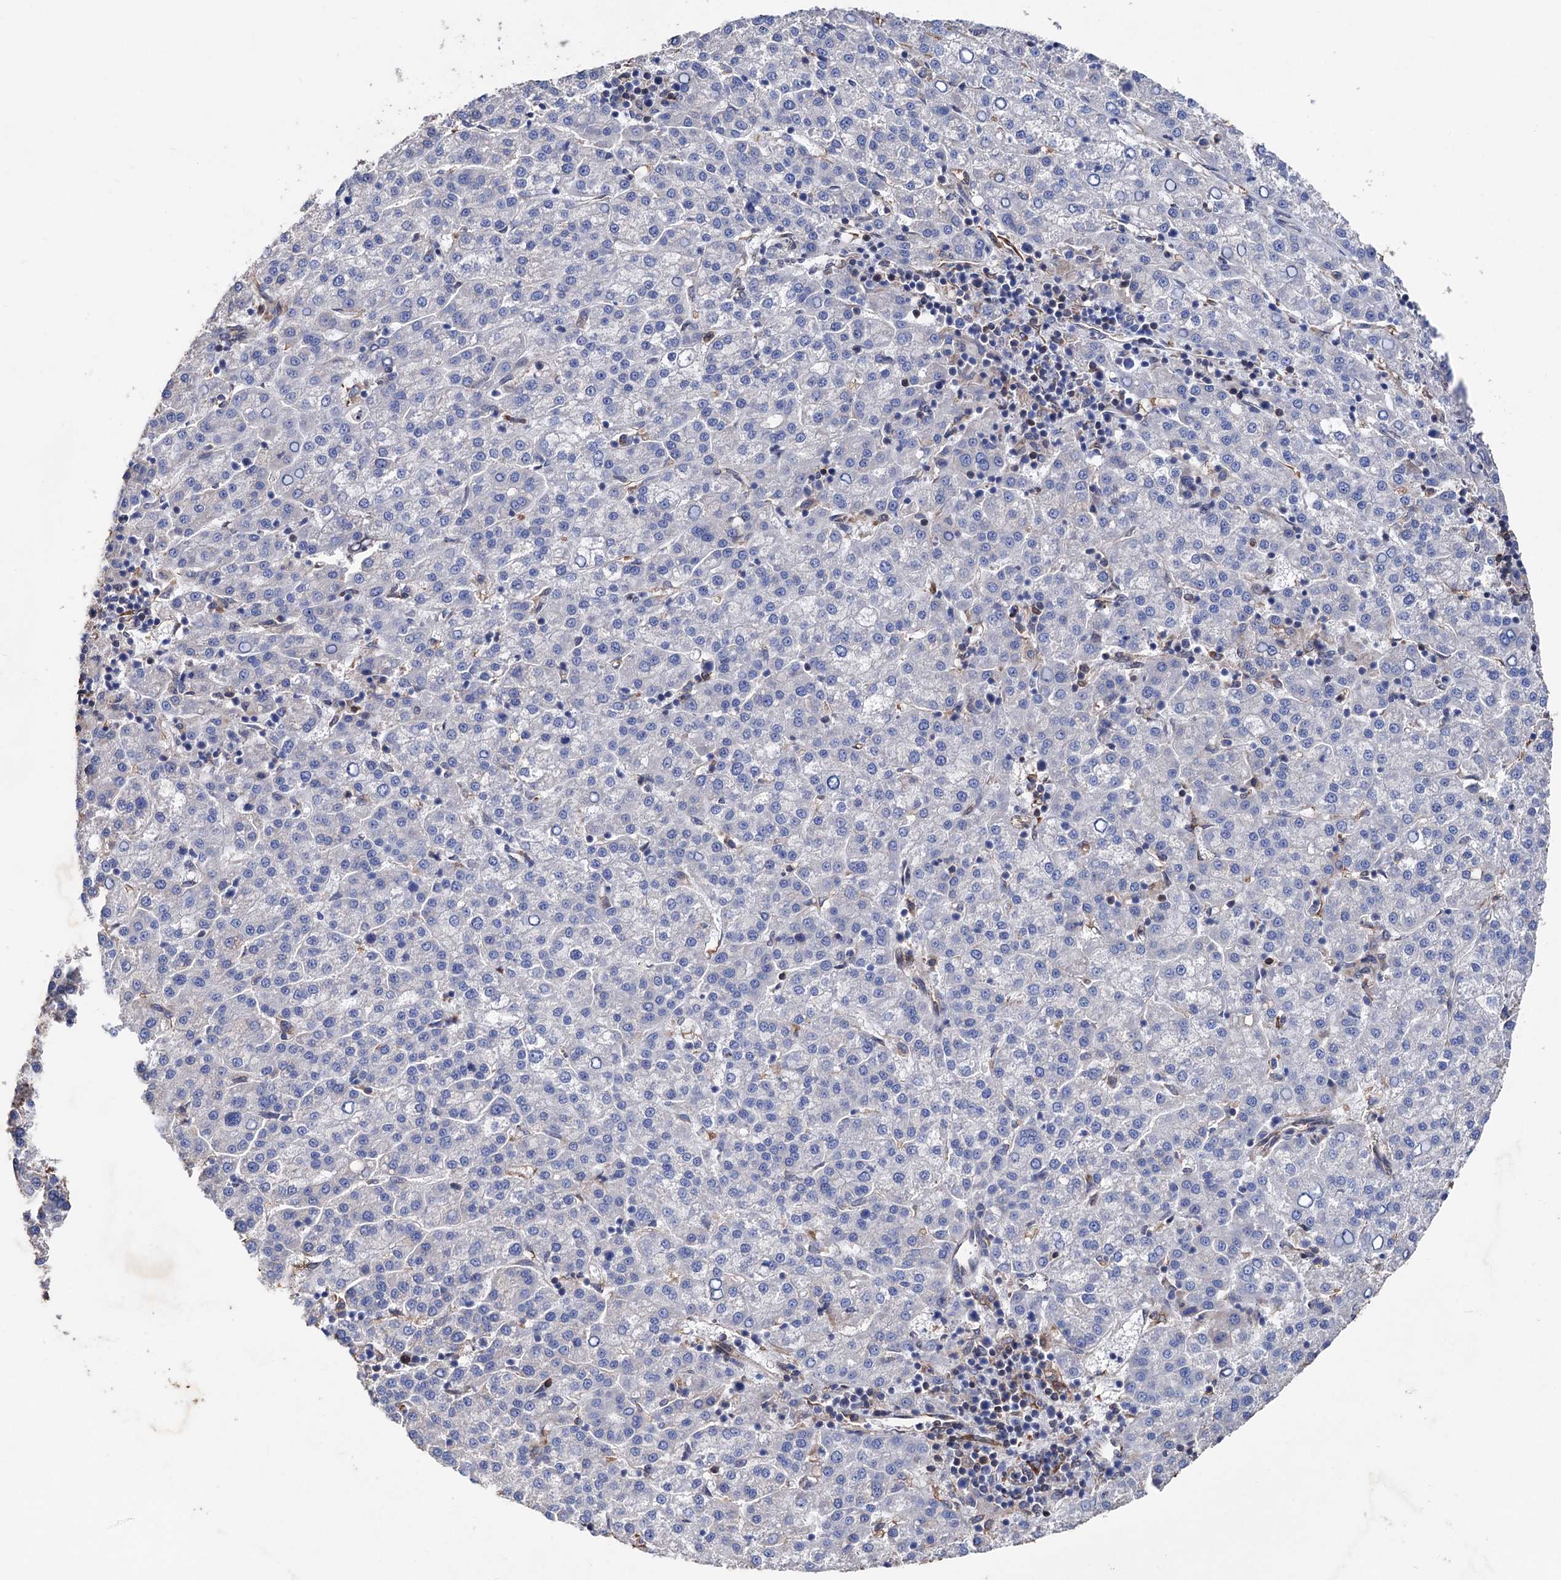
{"staining": {"intensity": "negative", "quantity": "none", "location": "none"}, "tissue": "liver cancer", "cell_type": "Tumor cells", "image_type": "cancer", "snomed": [{"axis": "morphology", "description": "Carcinoma, Hepatocellular, NOS"}, {"axis": "topography", "description": "Liver"}], "caption": "IHC of hepatocellular carcinoma (liver) shows no expression in tumor cells.", "gene": "STING1", "patient": {"sex": "female", "age": 58}}